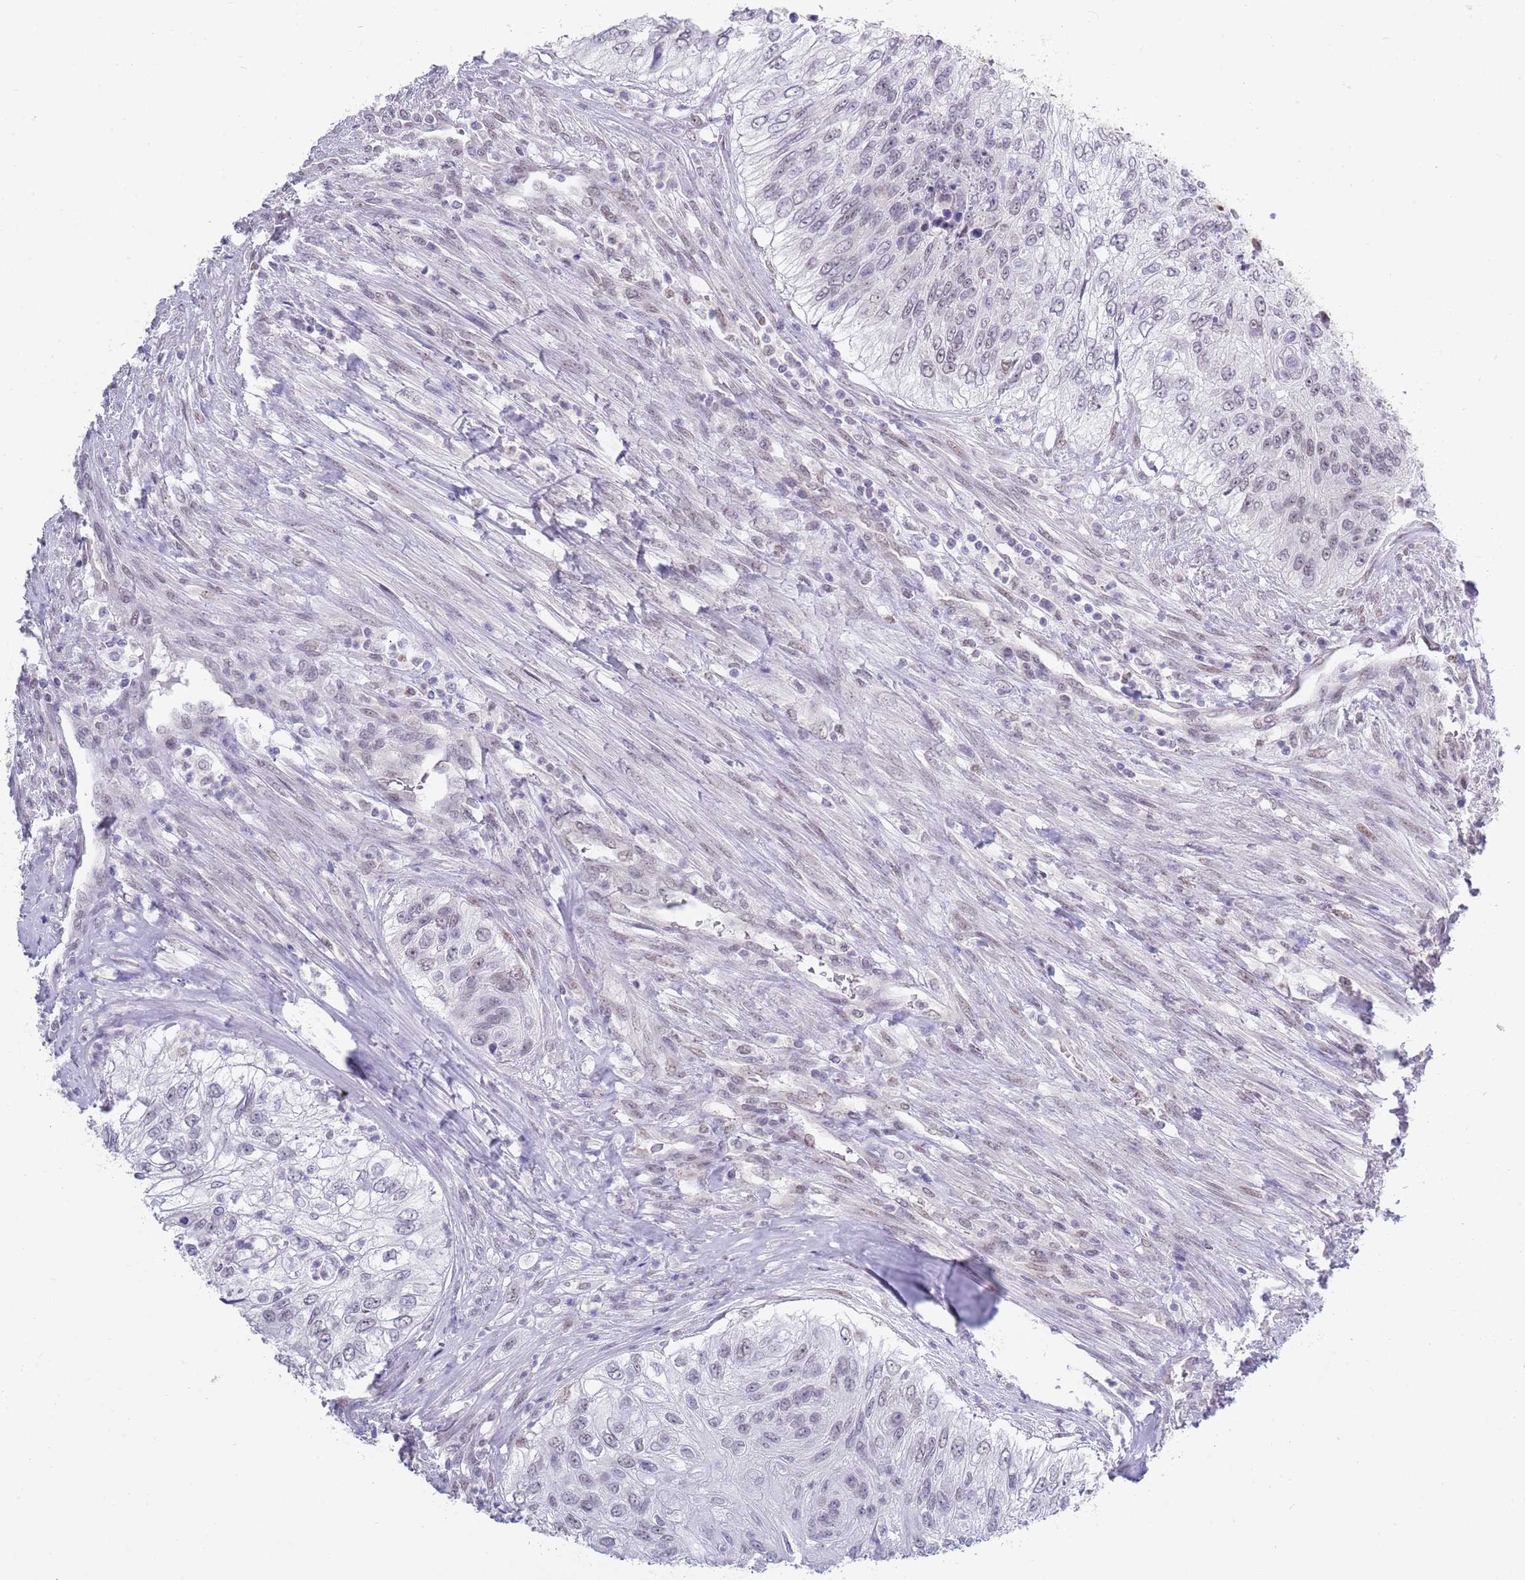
{"staining": {"intensity": "negative", "quantity": "none", "location": "none"}, "tissue": "urothelial cancer", "cell_type": "Tumor cells", "image_type": "cancer", "snomed": [{"axis": "morphology", "description": "Urothelial carcinoma, High grade"}, {"axis": "topography", "description": "Urinary bladder"}], "caption": "Urothelial cancer stained for a protein using IHC displays no positivity tumor cells.", "gene": "SEPHS2", "patient": {"sex": "female", "age": 60}}